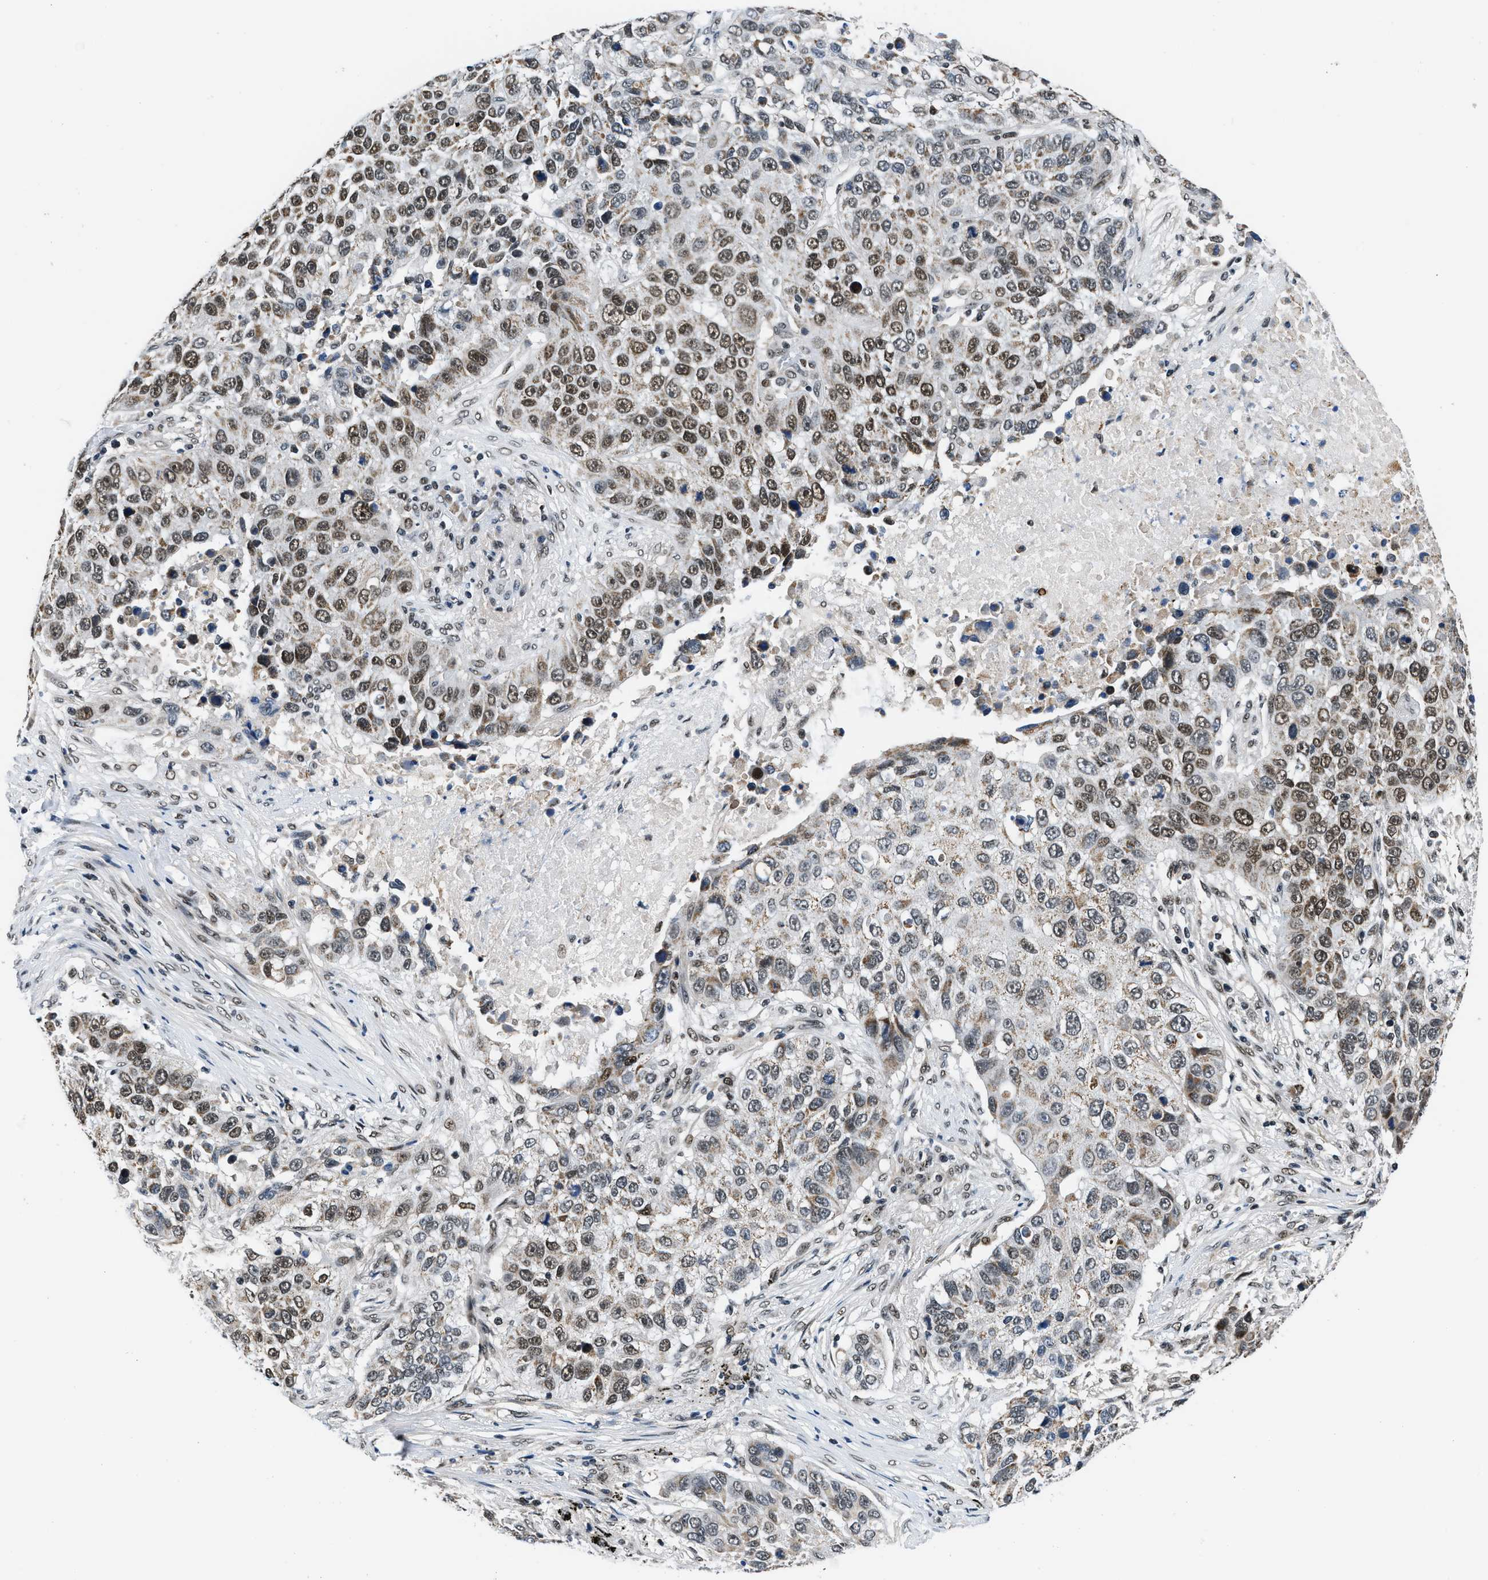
{"staining": {"intensity": "moderate", "quantity": "25%-75%", "location": "nuclear"}, "tissue": "lung cancer", "cell_type": "Tumor cells", "image_type": "cancer", "snomed": [{"axis": "morphology", "description": "Squamous cell carcinoma, NOS"}, {"axis": "topography", "description": "Lung"}], "caption": "This micrograph displays squamous cell carcinoma (lung) stained with immunohistochemistry (IHC) to label a protein in brown. The nuclear of tumor cells show moderate positivity for the protein. Nuclei are counter-stained blue.", "gene": "KDM3B", "patient": {"sex": "male", "age": 57}}